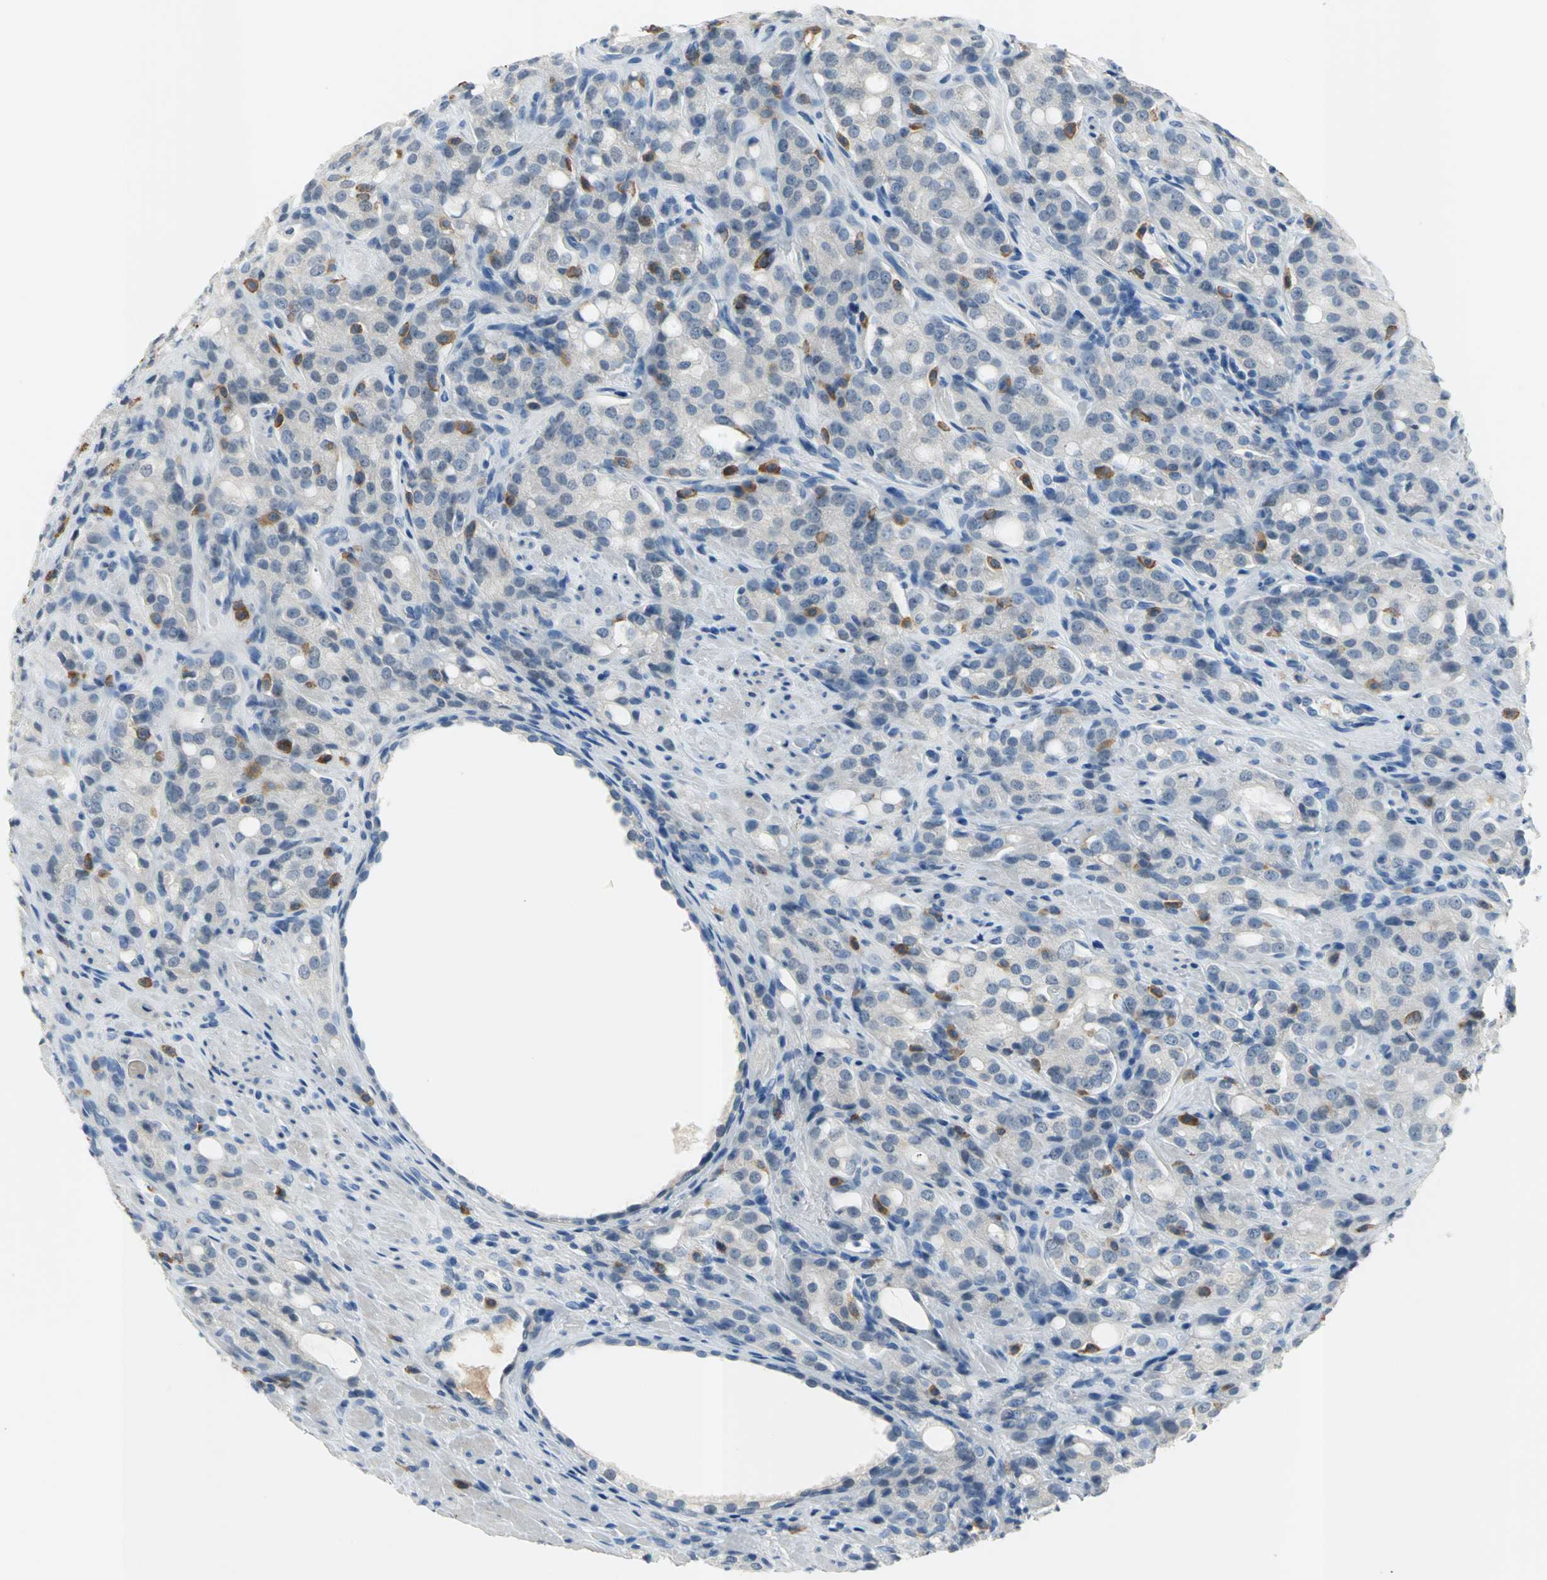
{"staining": {"intensity": "negative", "quantity": "none", "location": "none"}, "tissue": "prostate cancer", "cell_type": "Tumor cells", "image_type": "cancer", "snomed": [{"axis": "morphology", "description": "Adenocarcinoma, High grade"}, {"axis": "topography", "description": "Prostate"}], "caption": "A photomicrograph of human prostate cancer (adenocarcinoma (high-grade)) is negative for staining in tumor cells. Brightfield microscopy of IHC stained with DAB (3,3'-diaminobenzidine) (brown) and hematoxylin (blue), captured at high magnification.", "gene": "ZIC1", "patient": {"sex": "male", "age": 72}}